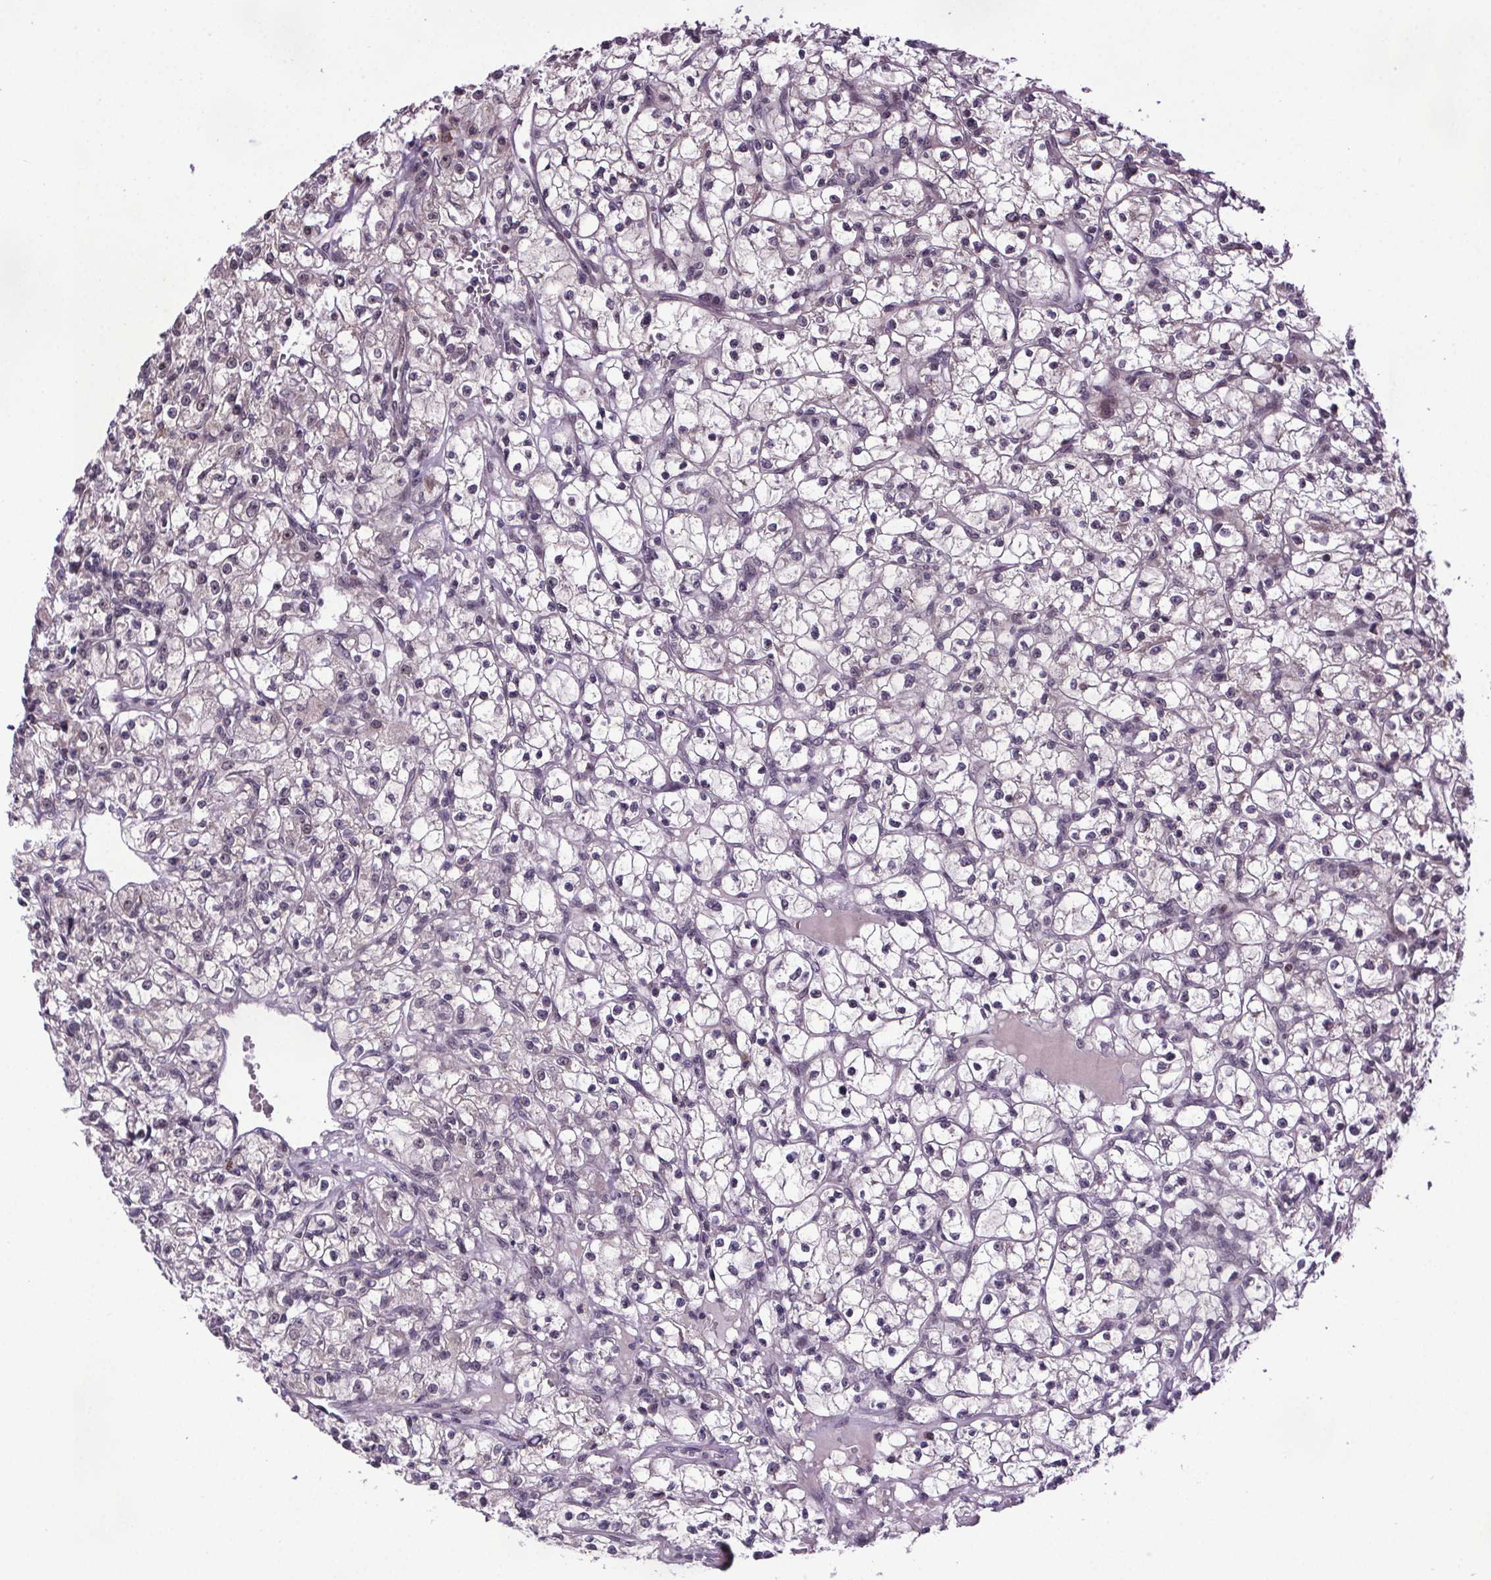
{"staining": {"intensity": "negative", "quantity": "none", "location": "none"}, "tissue": "renal cancer", "cell_type": "Tumor cells", "image_type": "cancer", "snomed": [{"axis": "morphology", "description": "Adenocarcinoma, NOS"}, {"axis": "topography", "description": "Kidney"}], "caption": "Immunohistochemical staining of human adenocarcinoma (renal) shows no significant positivity in tumor cells.", "gene": "ATMIN", "patient": {"sex": "female", "age": 59}}